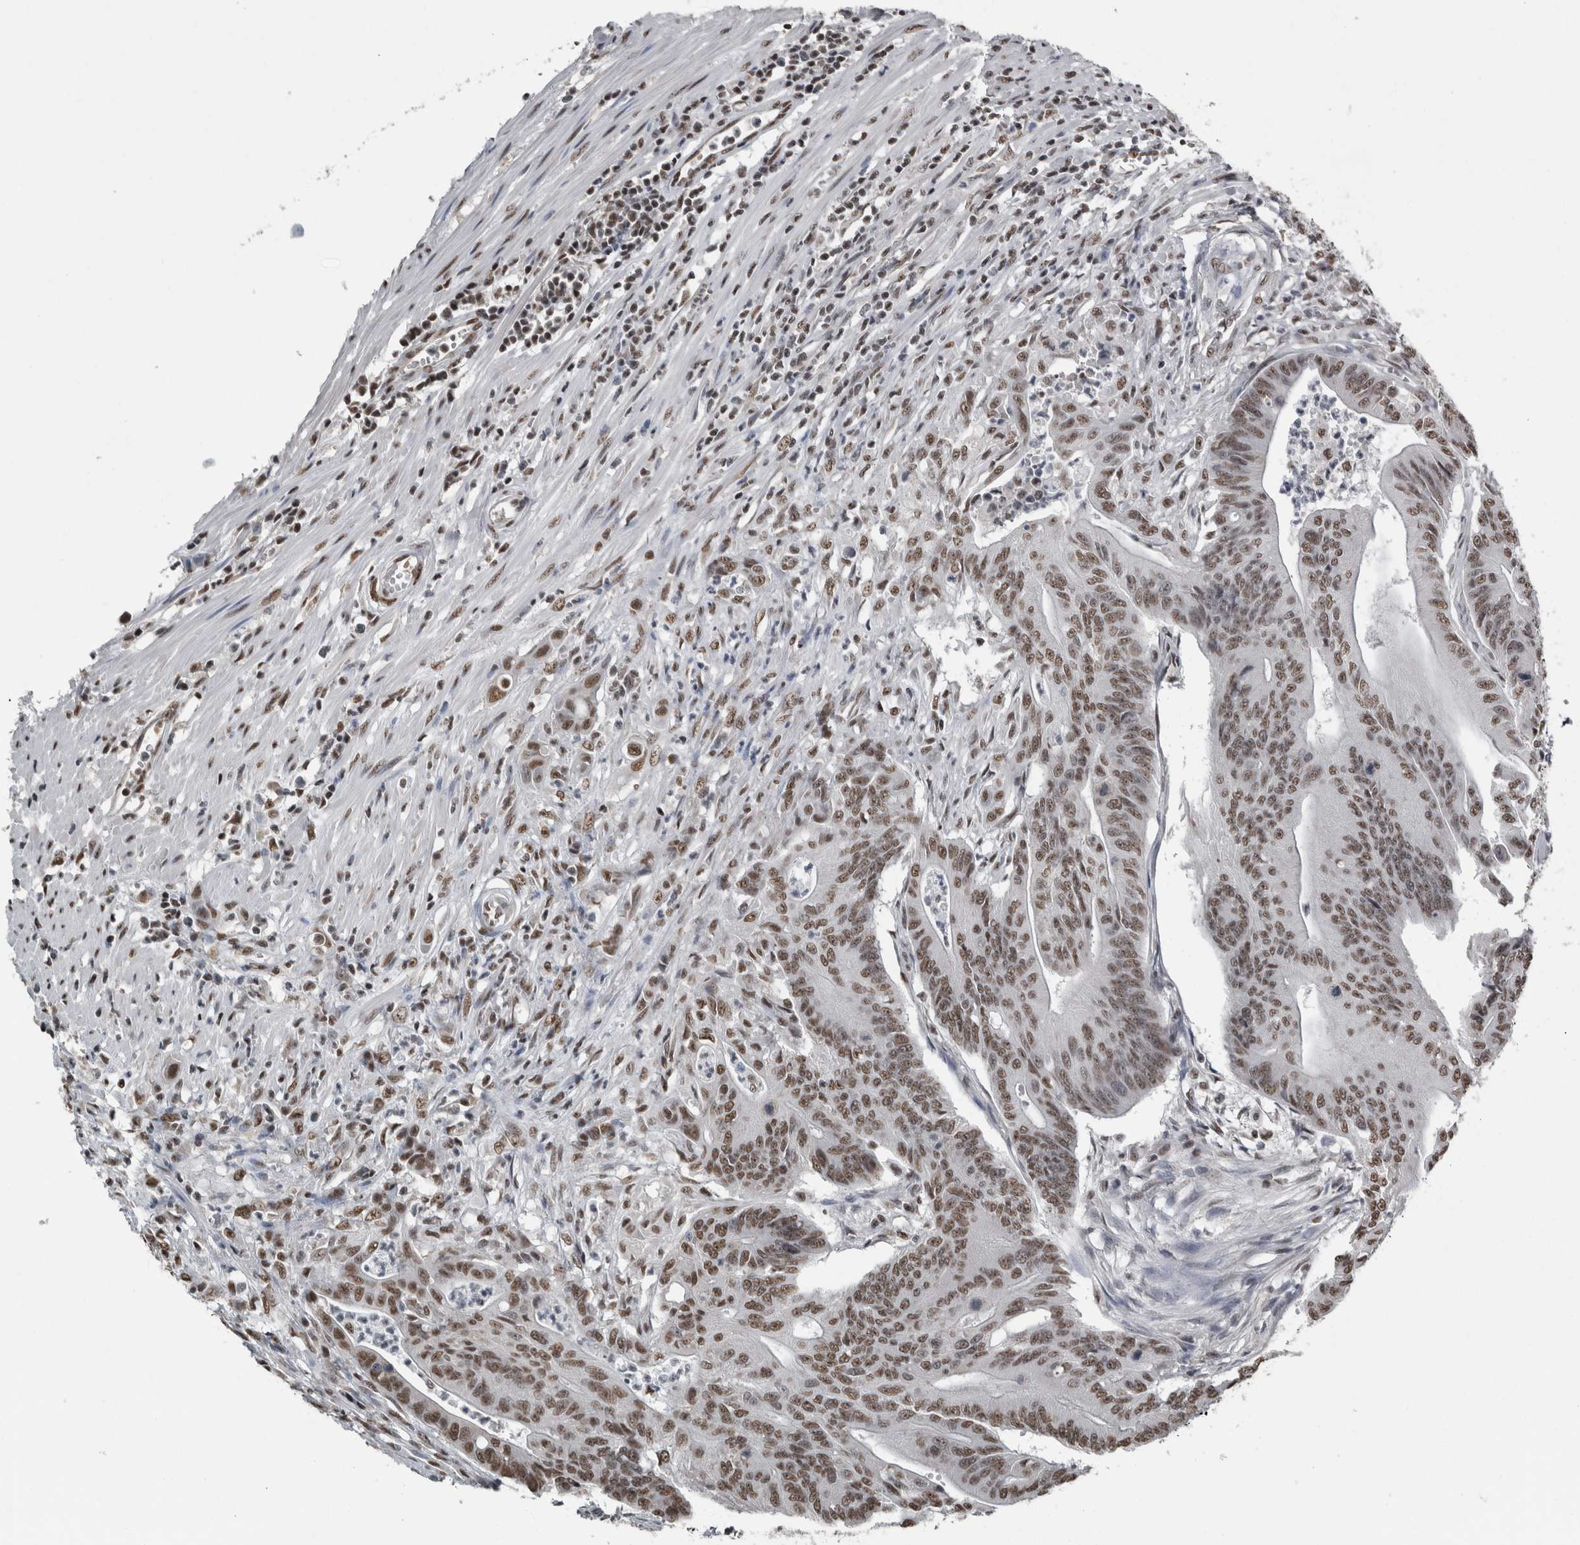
{"staining": {"intensity": "moderate", "quantity": ">75%", "location": "nuclear"}, "tissue": "colorectal cancer", "cell_type": "Tumor cells", "image_type": "cancer", "snomed": [{"axis": "morphology", "description": "Adenoma, NOS"}, {"axis": "morphology", "description": "Adenocarcinoma, NOS"}, {"axis": "topography", "description": "Colon"}], "caption": "The image demonstrates a brown stain indicating the presence of a protein in the nuclear of tumor cells in adenocarcinoma (colorectal).", "gene": "TGS1", "patient": {"sex": "male", "age": 79}}